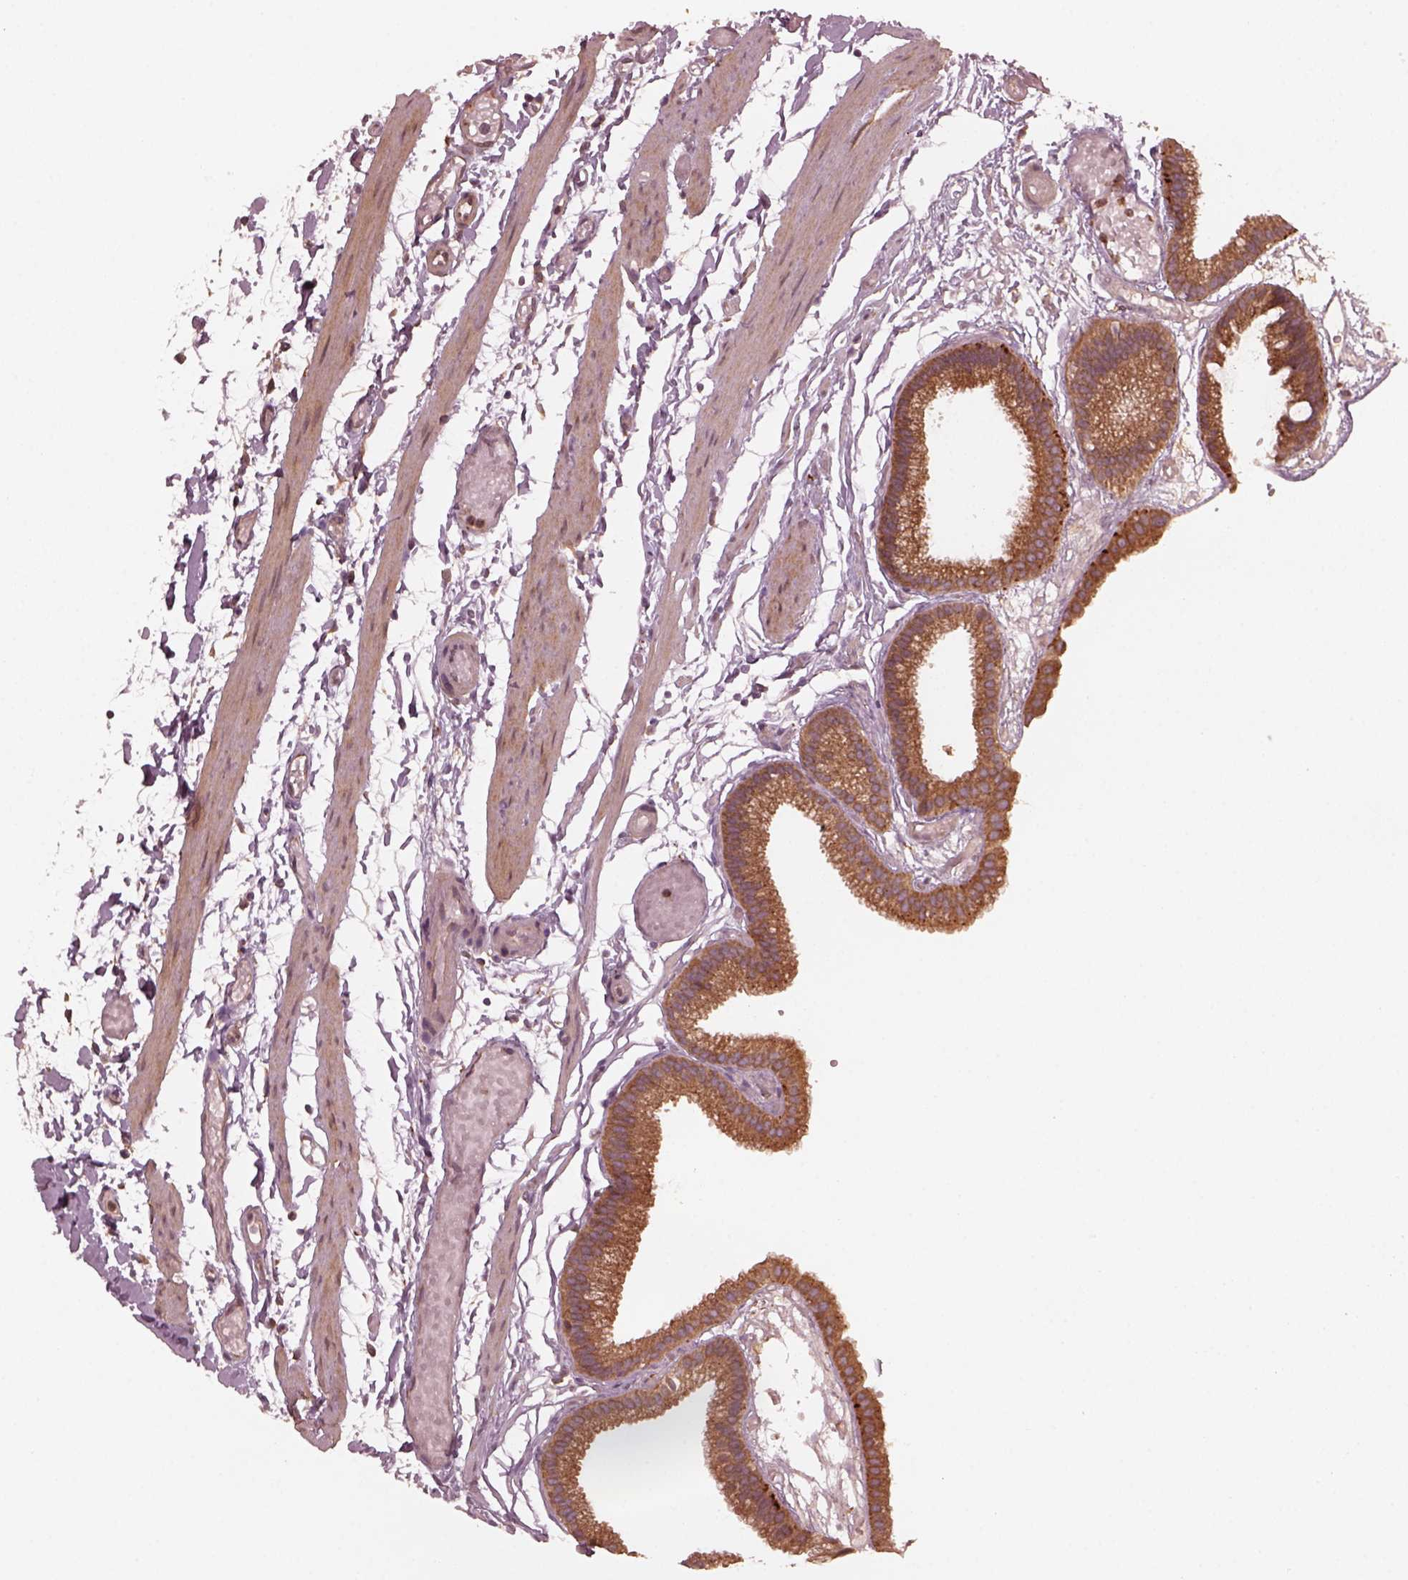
{"staining": {"intensity": "moderate", "quantity": ">75%", "location": "cytoplasmic/membranous"}, "tissue": "gallbladder", "cell_type": "Glandular cells", "image_type": "normal", "snomed": [{"axis": "morphology", "description": "Normal tissue, NOS"}, {"axis": "topography", "description": "Gallbladder"}], "caption": "Gallbladder stained for a protein (brown) exhibits moderate cytoplasmic/membranous positive staining in approximately >75% of glandular cells.", "gene": "FAF2", "patient": {"sex": "female", "age": 45}}